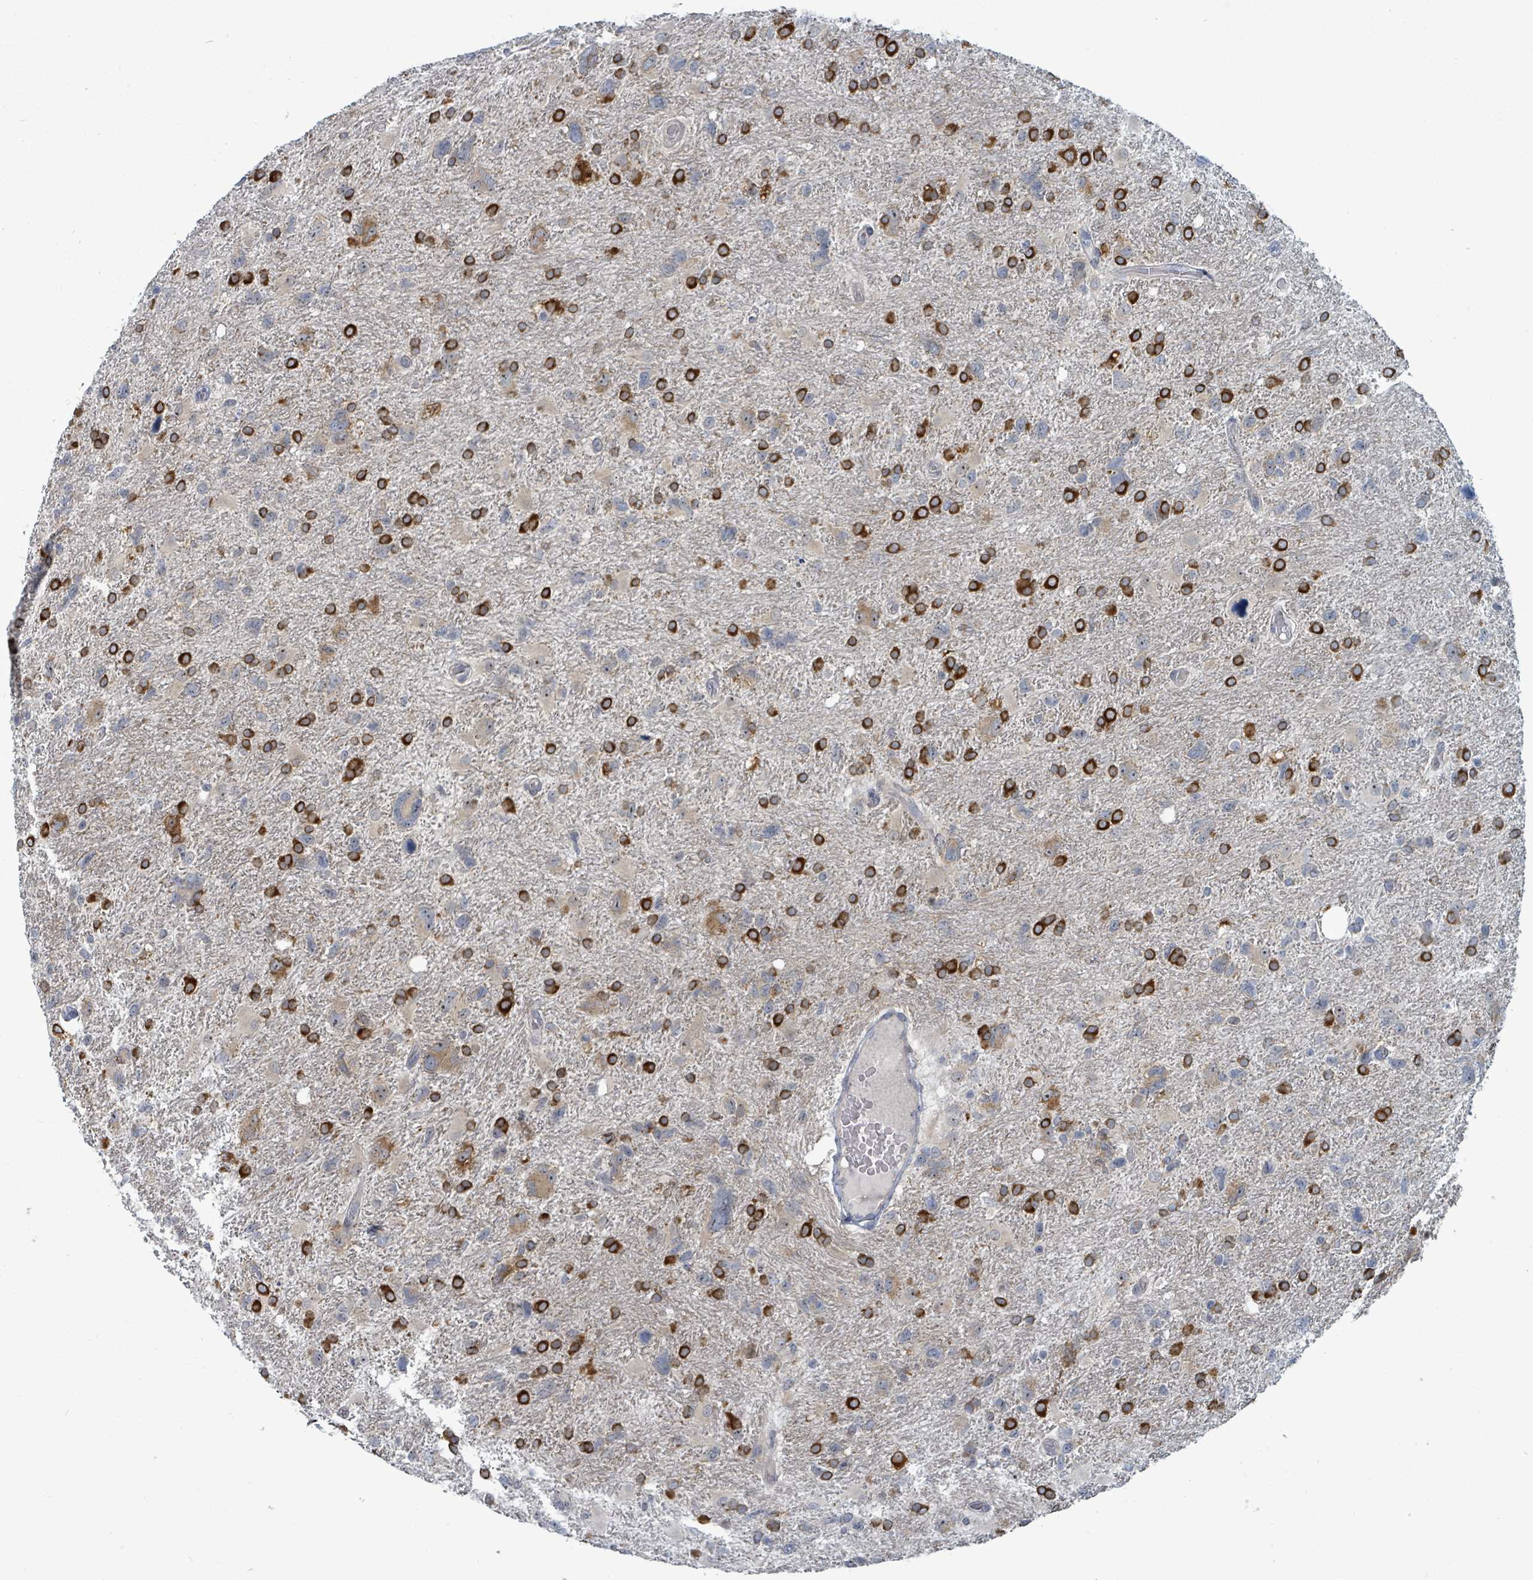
{"staining": {"intensity": "strong", "quantity": "25%-75%", "location": "cytoplasmic/membranous"}, "tissue": "glioma", "cell_type": "Tumor cells", "image_type": "cancer", "snomed": [{"axis": "morphology", "description": "Glioma, malignant, High grade"}, {"axis": "topography", "description": "Brain"}], "caption": "Human malignant glioma (high-grade) stained with a protein marker displays strong staining in tumor cells.", "gene": "TRDMT1", "patient": {"sex": "male", "age": 61}}